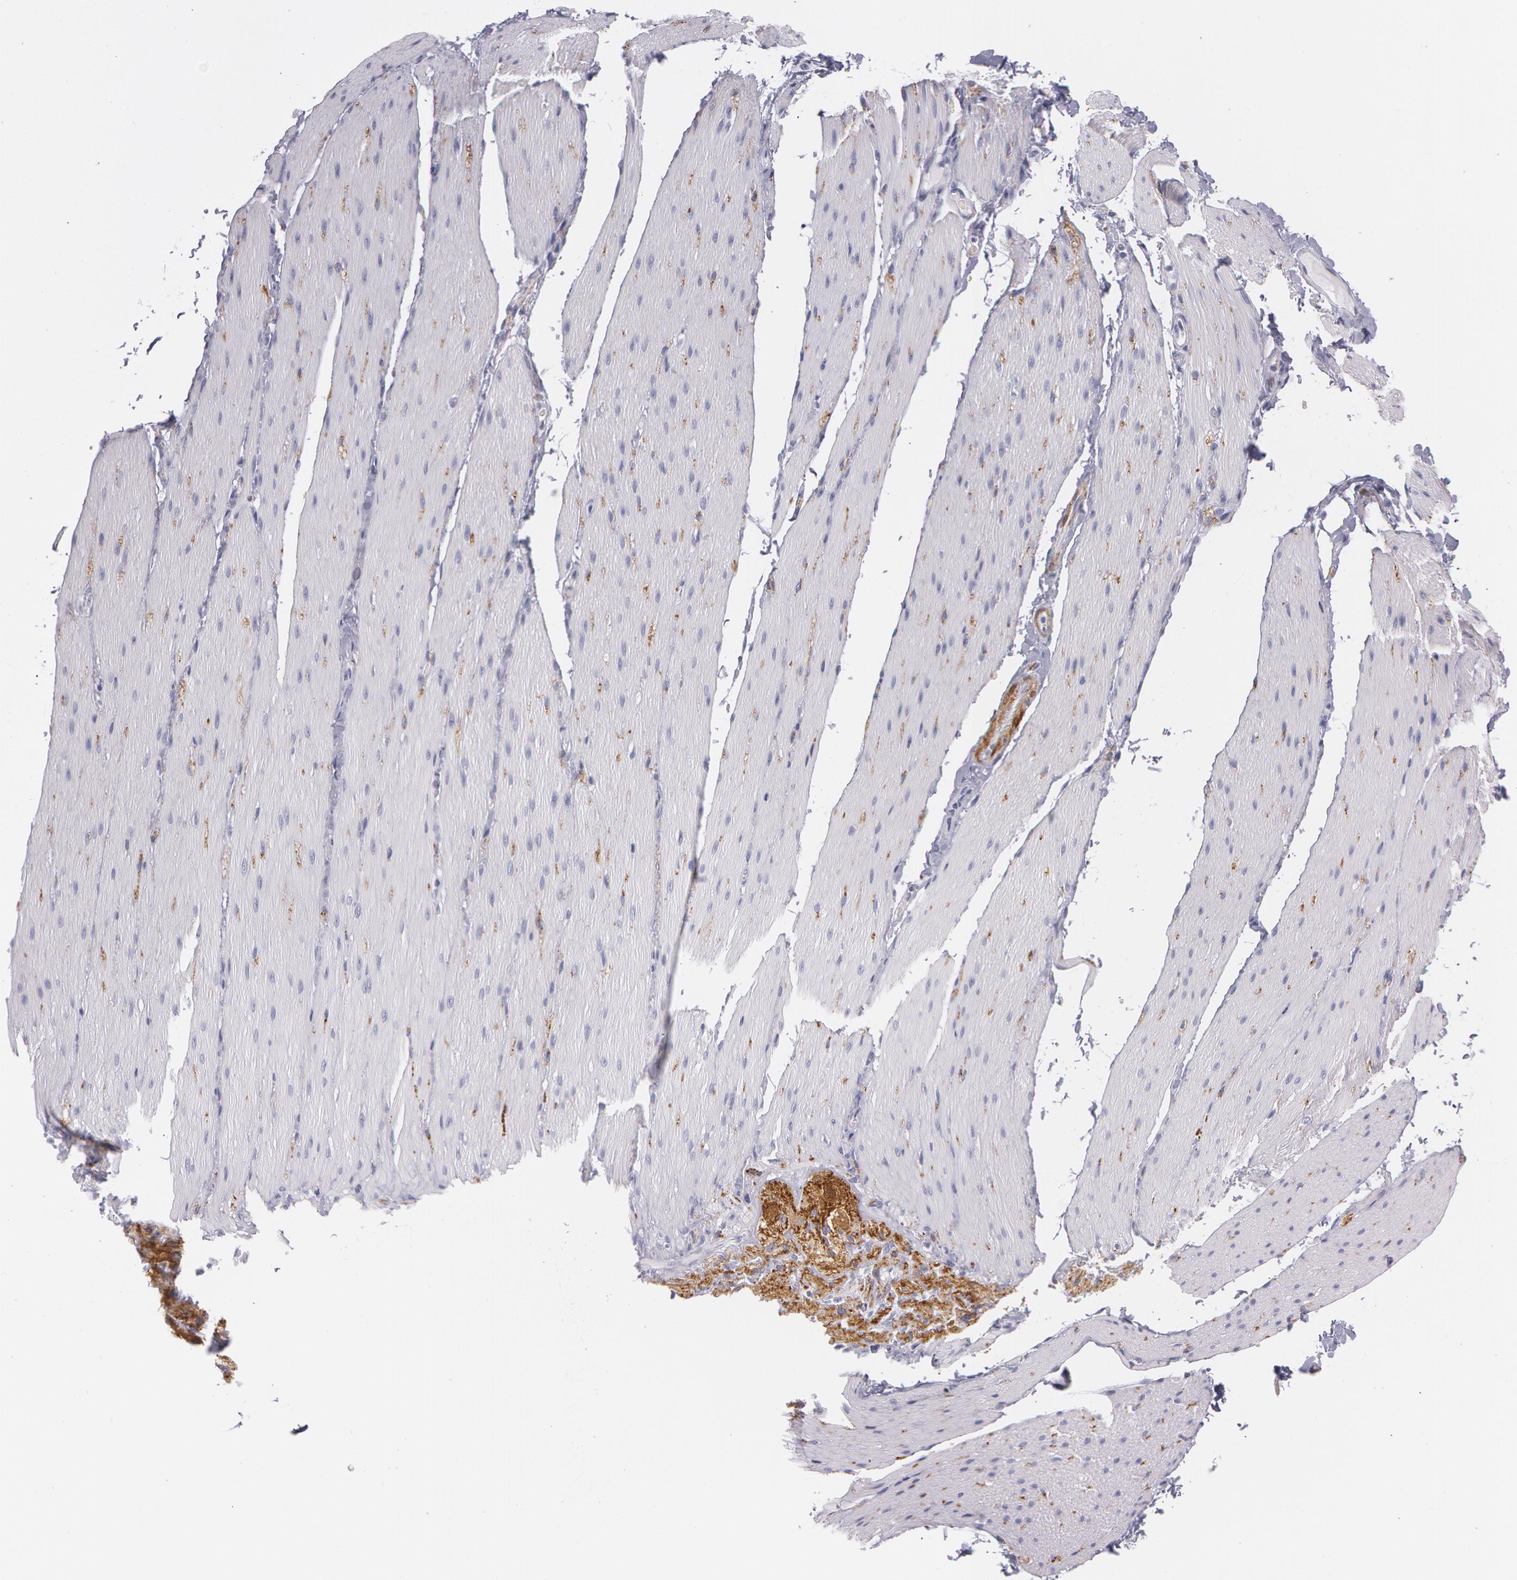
{"staining": {"intensity": "moderate", "quantity": "<25%", "location": "cytoplasmic/membranous"}, "tissue": "smooth muscle", "cell_type": "Smooth muscle cells", "image_type": "normal", "snomed": [{"axis": "morphology", "description": "Normal tissue, NOS"}, {"axis": "topography", "description": "Duodenum"}], "caption": "Protein expression analysis of benign smooth muscle demonstrates moderate cytoplasmic/membranous positivity in about <25% of smooth muscle cells.", "gene": "SNCG", "patient": {"sex": "male", "age": 63}}